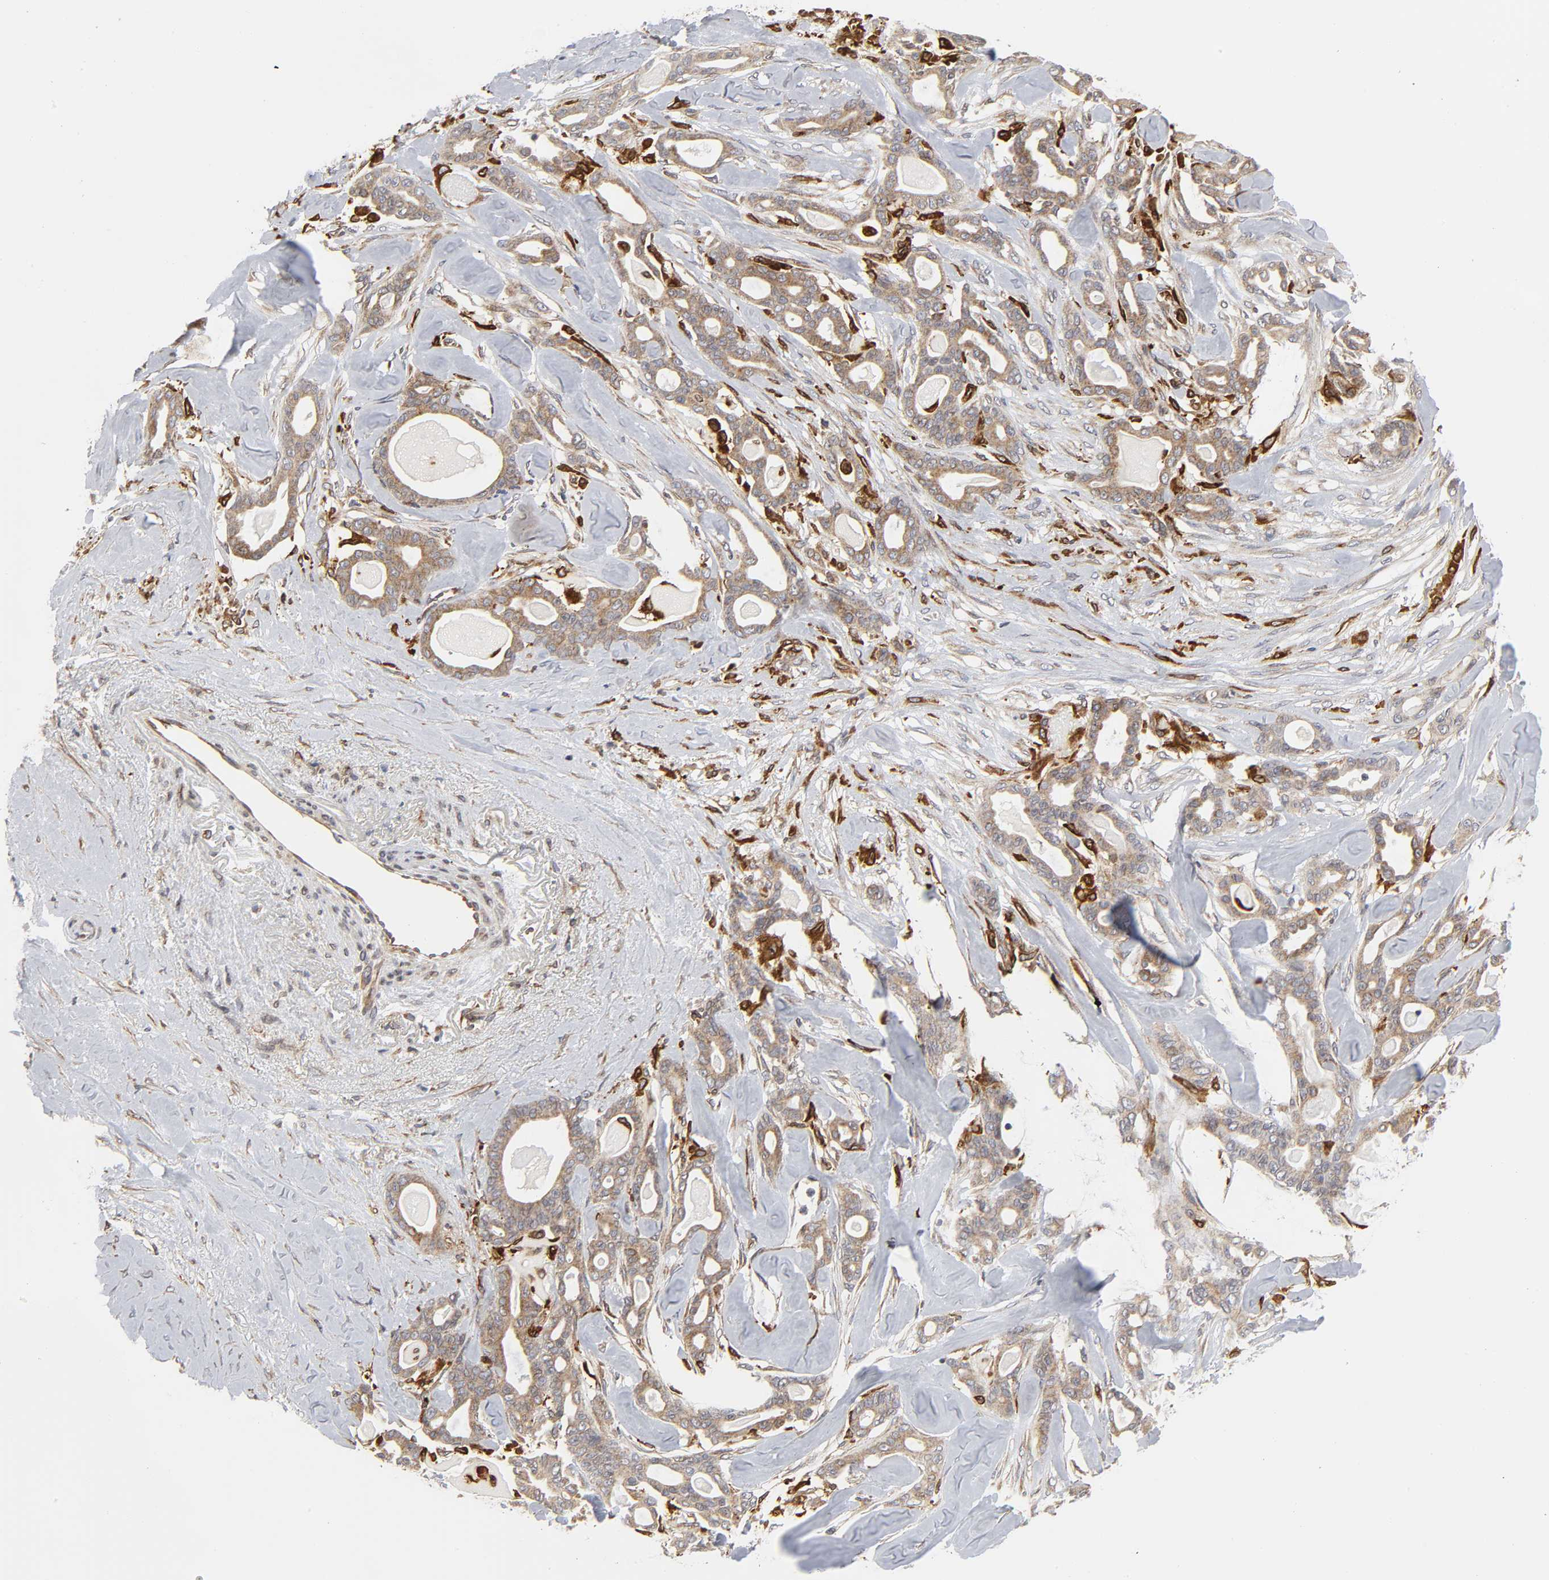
{"staining": {"intensity": "moderate", "quantity": ">75%", "location": "cytoplasmic/membranous"}, "tissue": "pancreatic cancer", "cell_type": "Tumor cells", "image_type": "cancer", "snomed": [{"axis": "morphology", "description": "Adenocarcinoma, NOS"}, {"axis": "topography", "description": "Pancreas"}], "caption": "Pancreatic cancer (adenocarcinoma) was stained to show a protein in brown. There is medium levels of moderate cytoplasmic/membranous expression in approximately >75% of tumor cells.", "gene": "POR", "patient": {"sex": "male", "age": 63}}